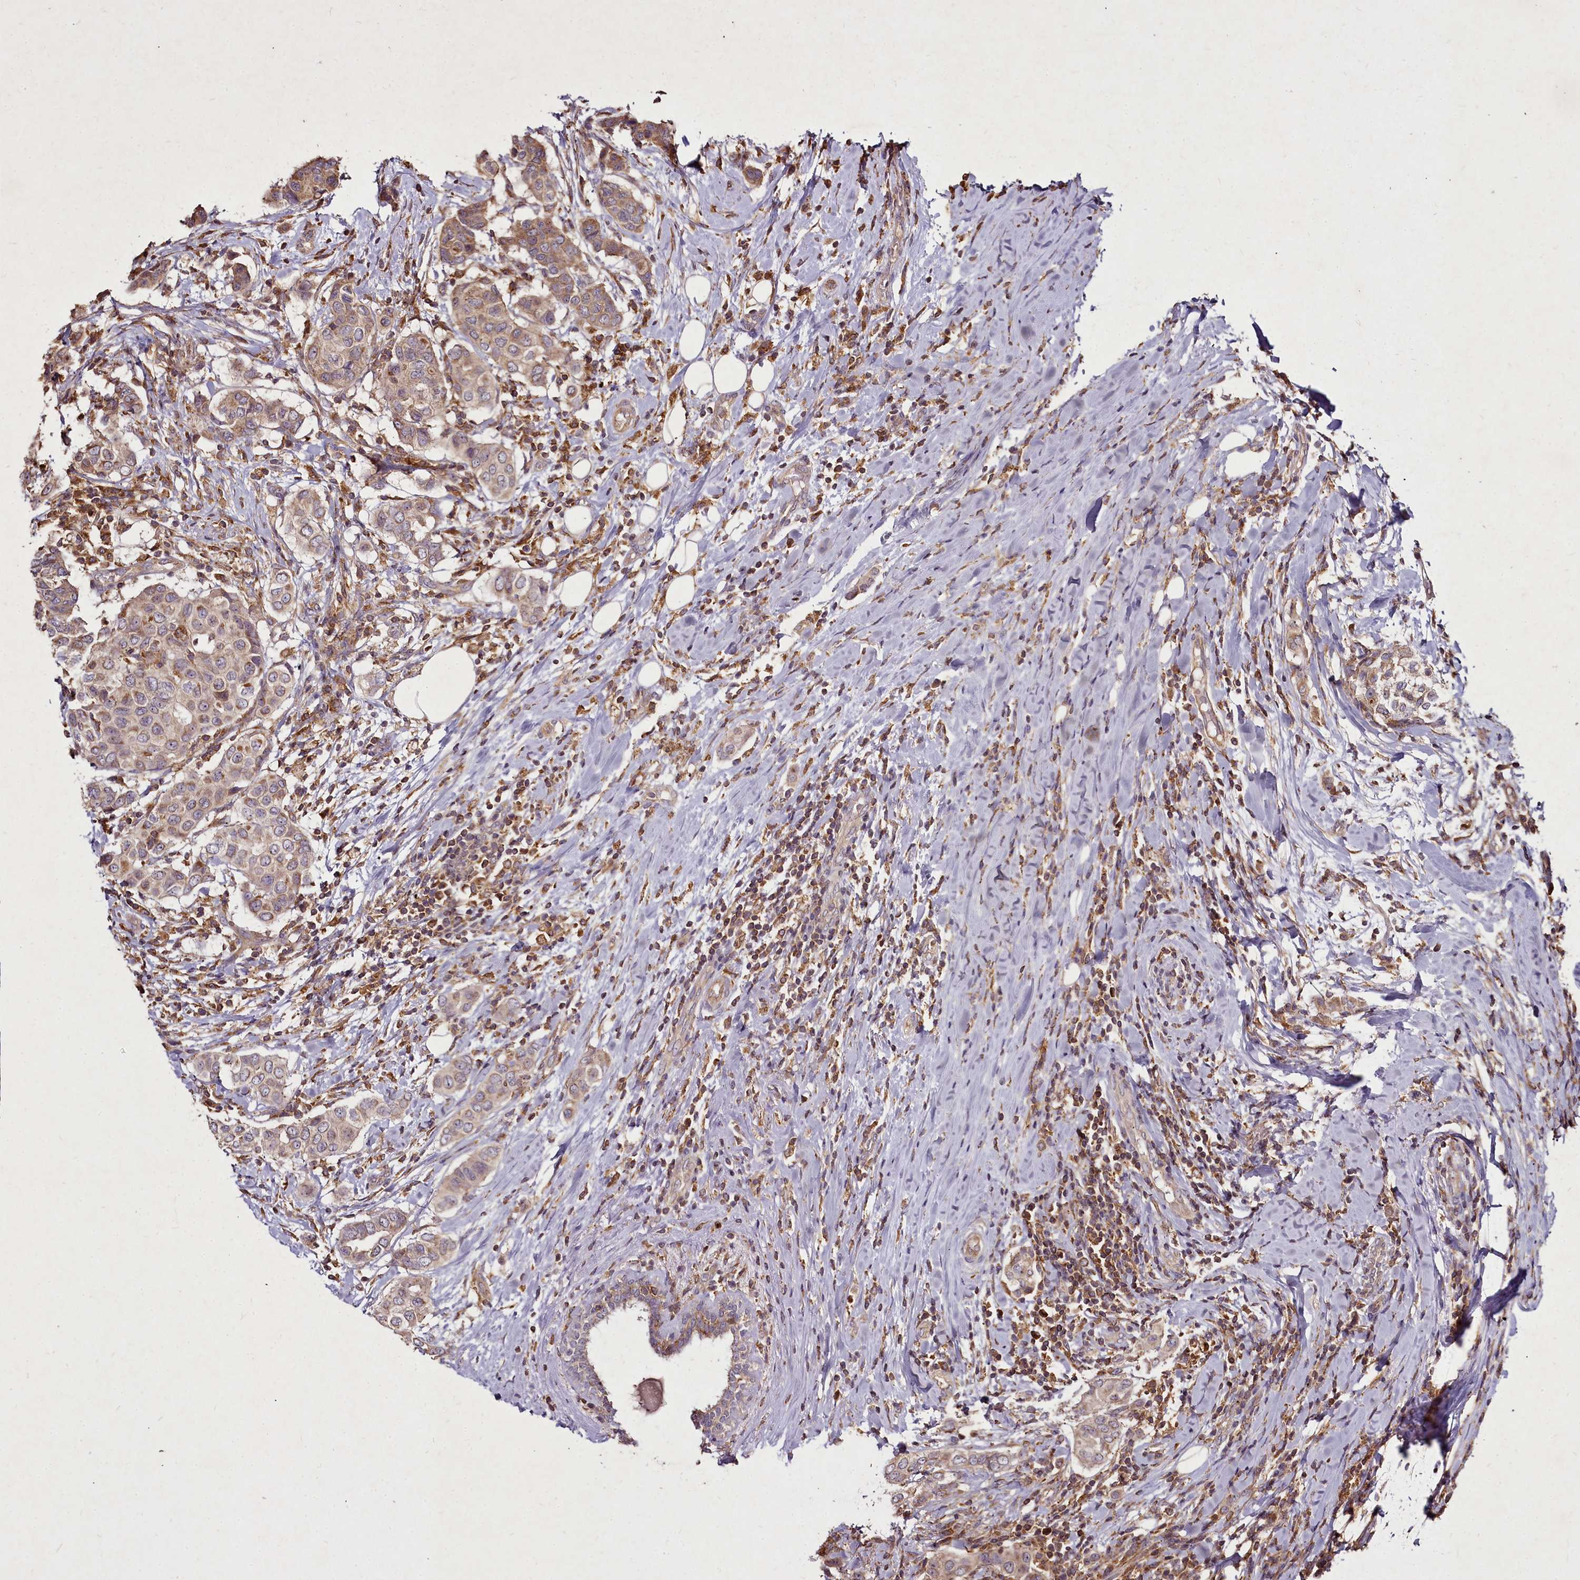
{"staining": {"intensity": "moderate", "quantity": "25%-75%", "location": "cytoplasmic/membranous"}, "tissue": "breast cancer", "cell_type": "Tumor cells", "image_type": "cancer", "snomed": [{"axis": "morphology", "description": "Lobular carcinoma"}, {"axis": "topography", "description": "Breast"}], "caption": "Tumor cells reveal medium levels of moderate cytoplasmic/membranous staining in approximately 25%-75% of cells in breast cancer. (Brightfield microscopy of DAB IHC at high magnification).", "gene": "NCKAP1L", "patient": {"sex": "female", "age": 51}}